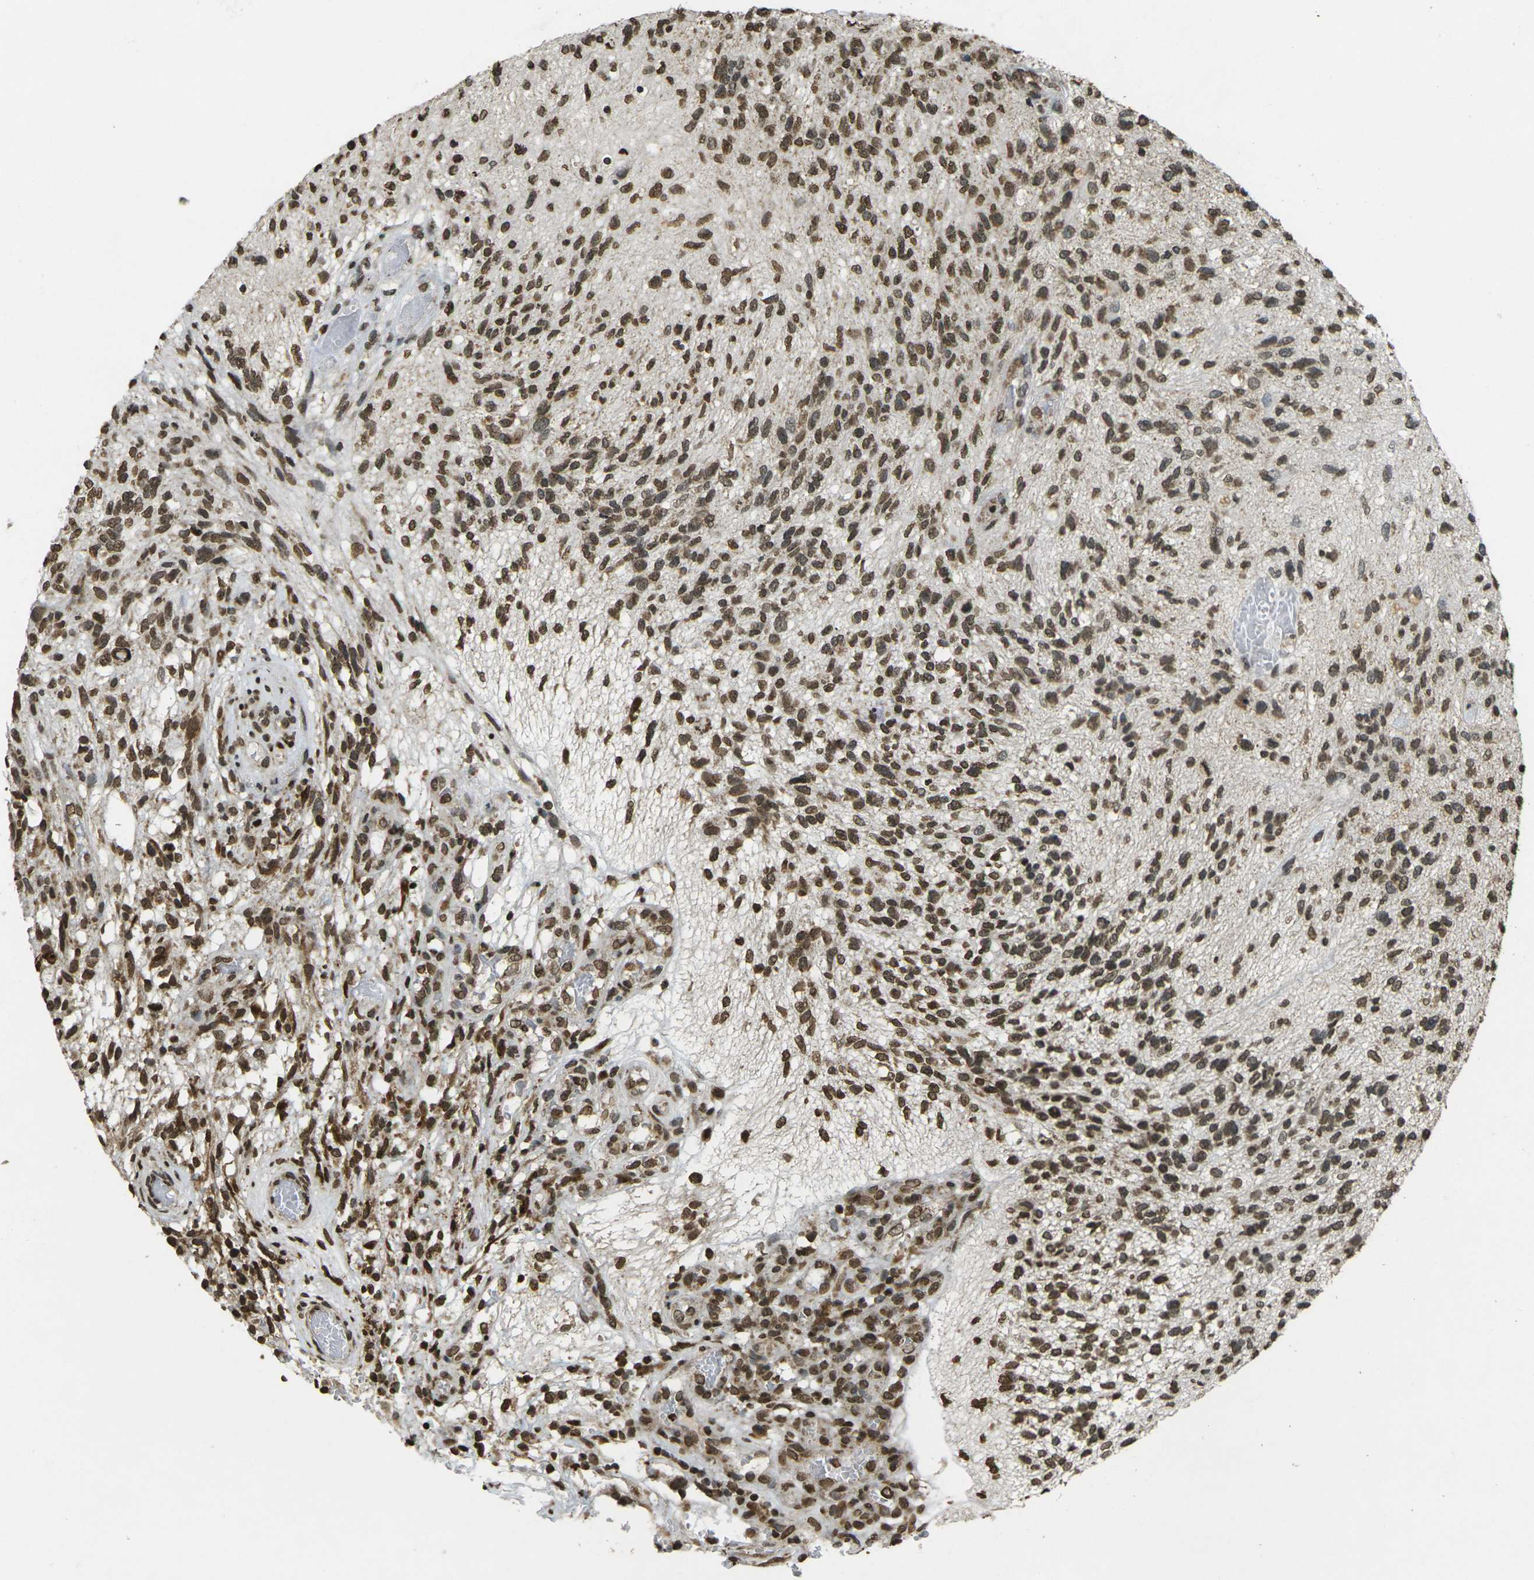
{"staining": {"intensity": "strong", "quantity": ">75%", "location": "nuclear"}, "tissue": "glioma", "cell_type": "Tumor cells", "image_type": "cancer", "snomed": [{"axis": "morphology", "description": "Normal tissue, NOS"}, {"axis": "morphology", "description": "Glioma, malignant, High grade"}, {"axis": "topography", "description": "Cerebral cortex"}], "caption": "Human malignant glioma (high-grade) stained for a protein (brown) exhibits strong nuclear positive positivity in approximately >75% of tumor cells.", "gene": "NEUROG2", "patient": {"sex": "male", "age": 75}}